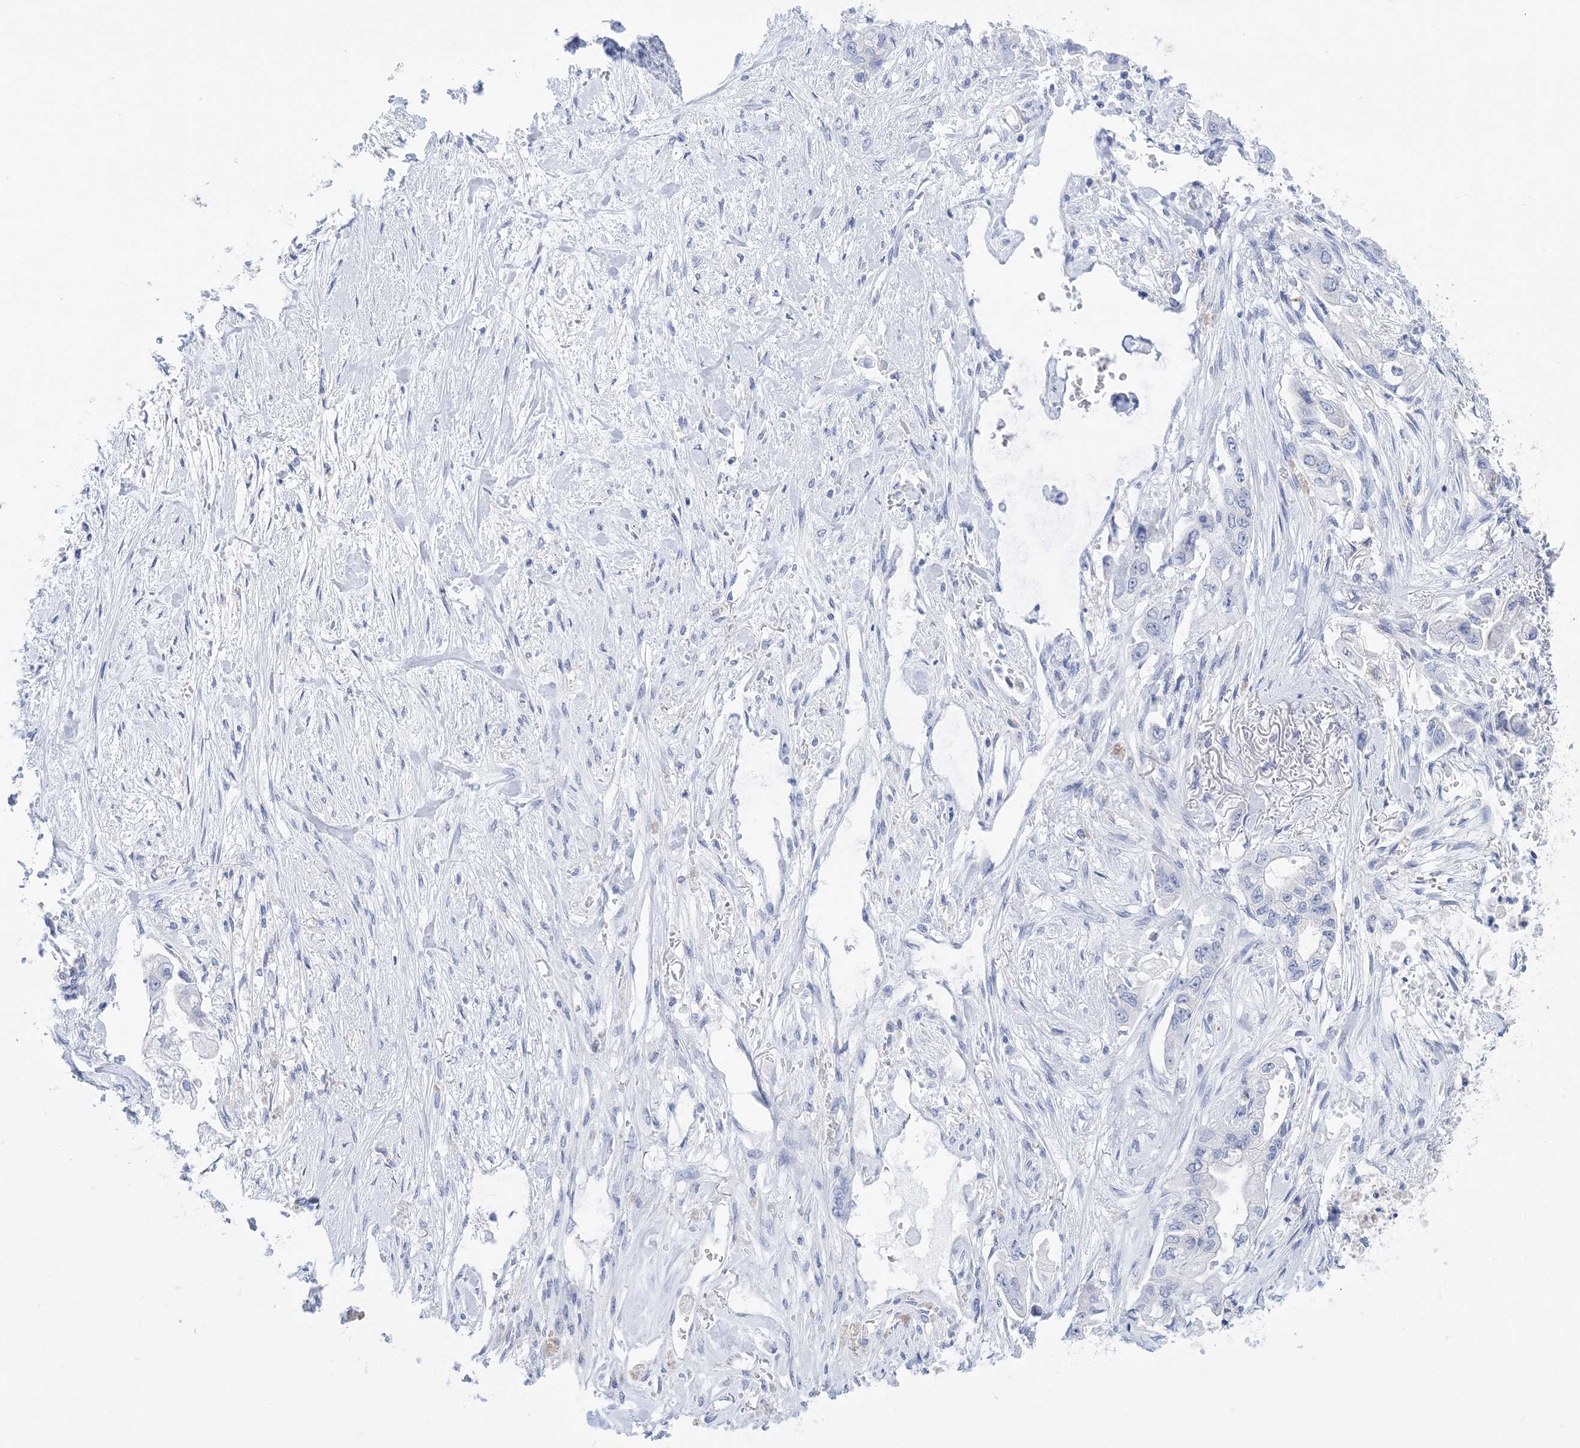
{"staining": {"intensity": "negative", "quantity": "none", "location": "none"}, "tissue": "stomach cancer", "cell_type": "Tumor cells", "image_type": "cancer", "snomed": [{"axis": "morphology", "description": "Adenocarcinoma, NOS"}, {"axis": "topography", "description": "Stomach"}], "caption": "The IHC photomicrograph has no significant expression in tumor cells of stomach cancer (adenocarcinoma) tissue.", "gene": "SH3YL1", "patient": {"sex": "male", "age": 62}}